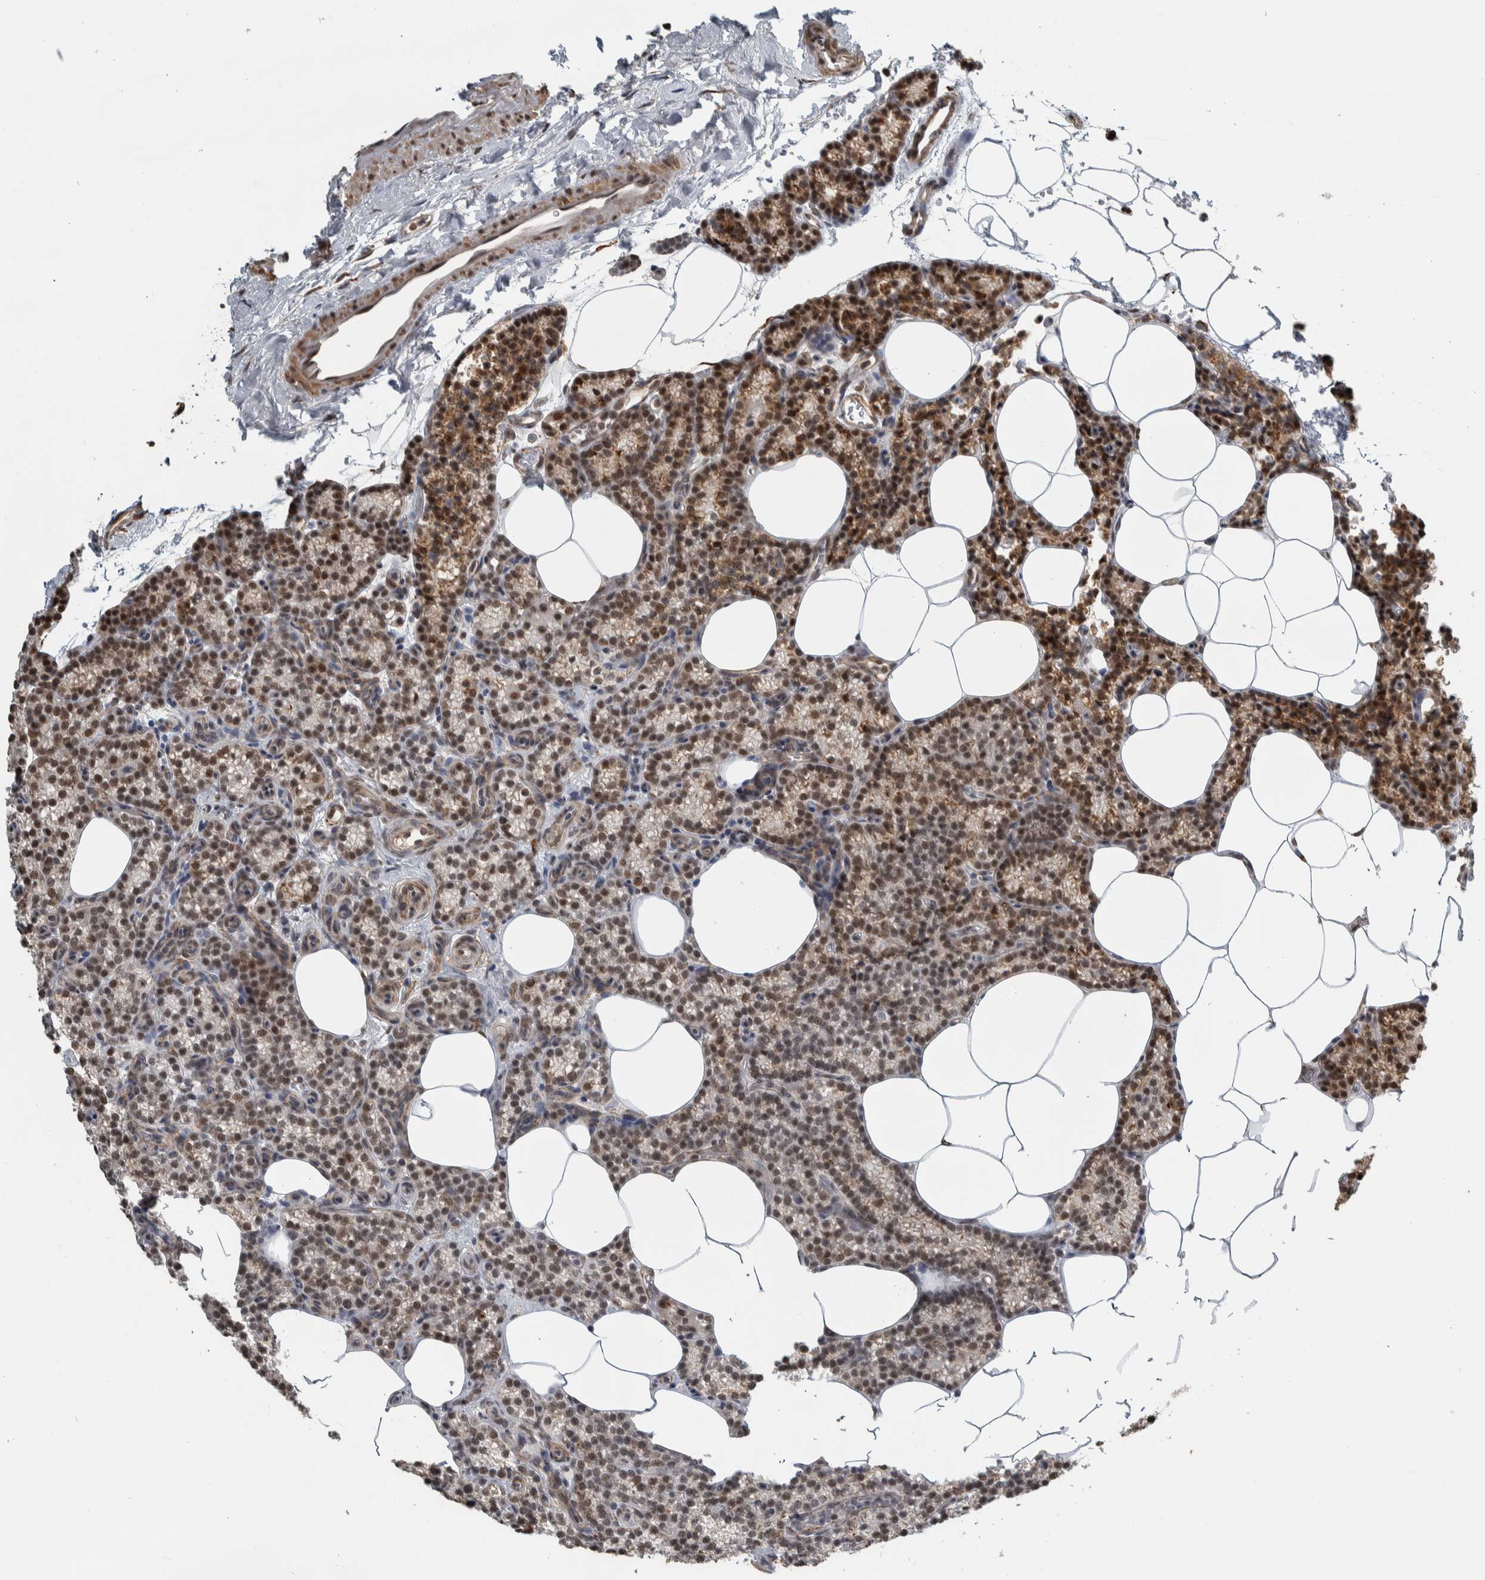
{"staining": {"intensity": "strong", "quantity": "25%-75%", "location": "nuclear"}, "tissue": "parathyroid gland", "cell_type": "Glandular cells", "image_type": "normal", "snomed": [{"axis": "morphology", "description": "Normal tissue, NOS"}, {"axis": "topography", "description": "Parathyroid gland"}], "caption": "Parathyroid gland stained with IHC displays strong nuclear expression in about 25%-75% of glandular cells.", "gene": "DDX42", "patient": {"sex": "male", "age": 58}}